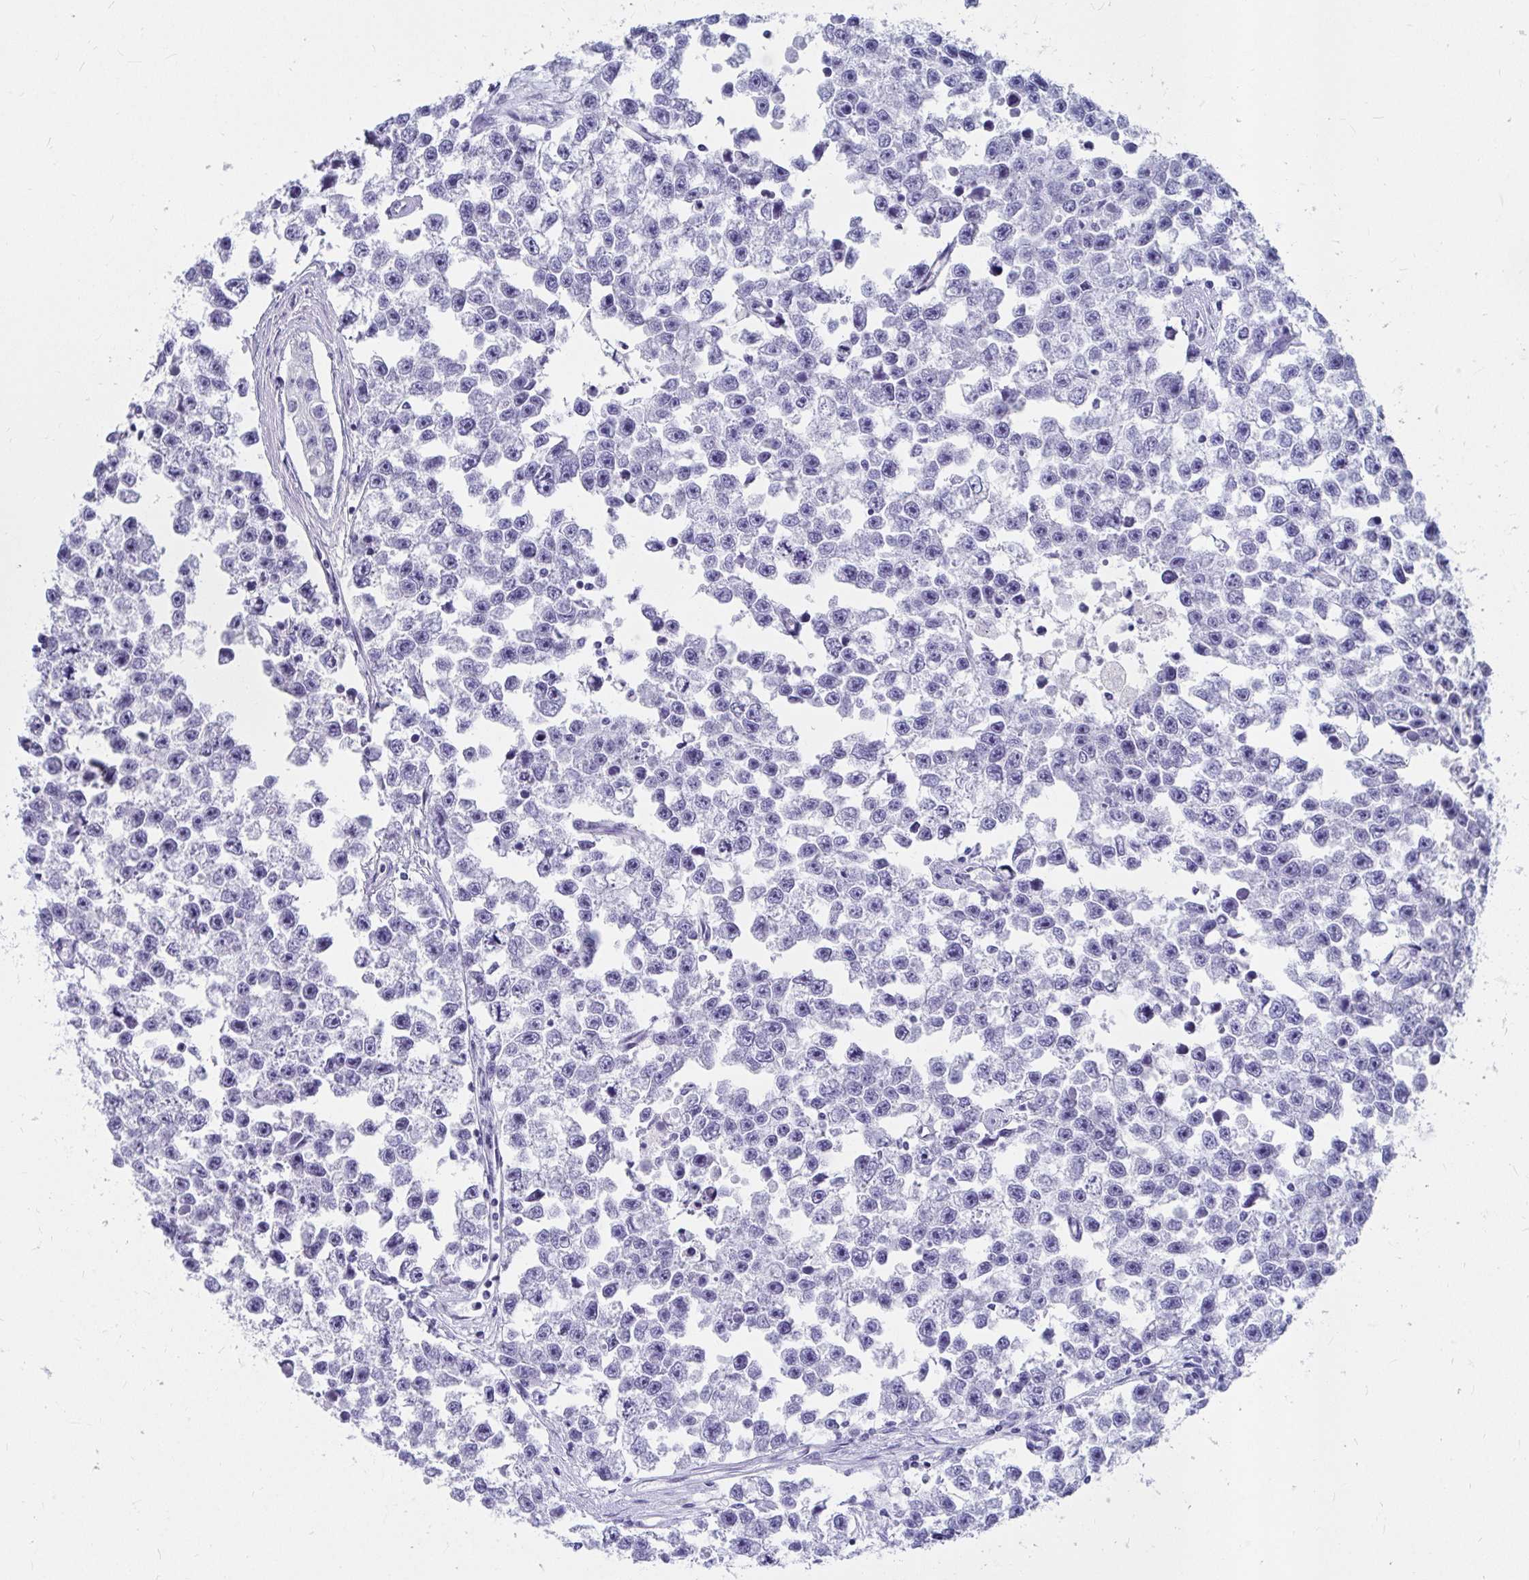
{"staining": {"intensity": "negative", "quantity": "none", "location": "none"}, "tissue": "testis cancer", "cell_type": "Tumor cells", "image_type": "cancer", "snomed": [{"axis": "morphology", "description": "Seminoma, NOS"}, {"axis": "topography", "description": "Testis"}], "caption": "Histopathology image shows no significant protein positivity in tumor cells of seminoma (testis).", "gene": "C19orf81", "patient": {"sex": "male", "age": 26}}